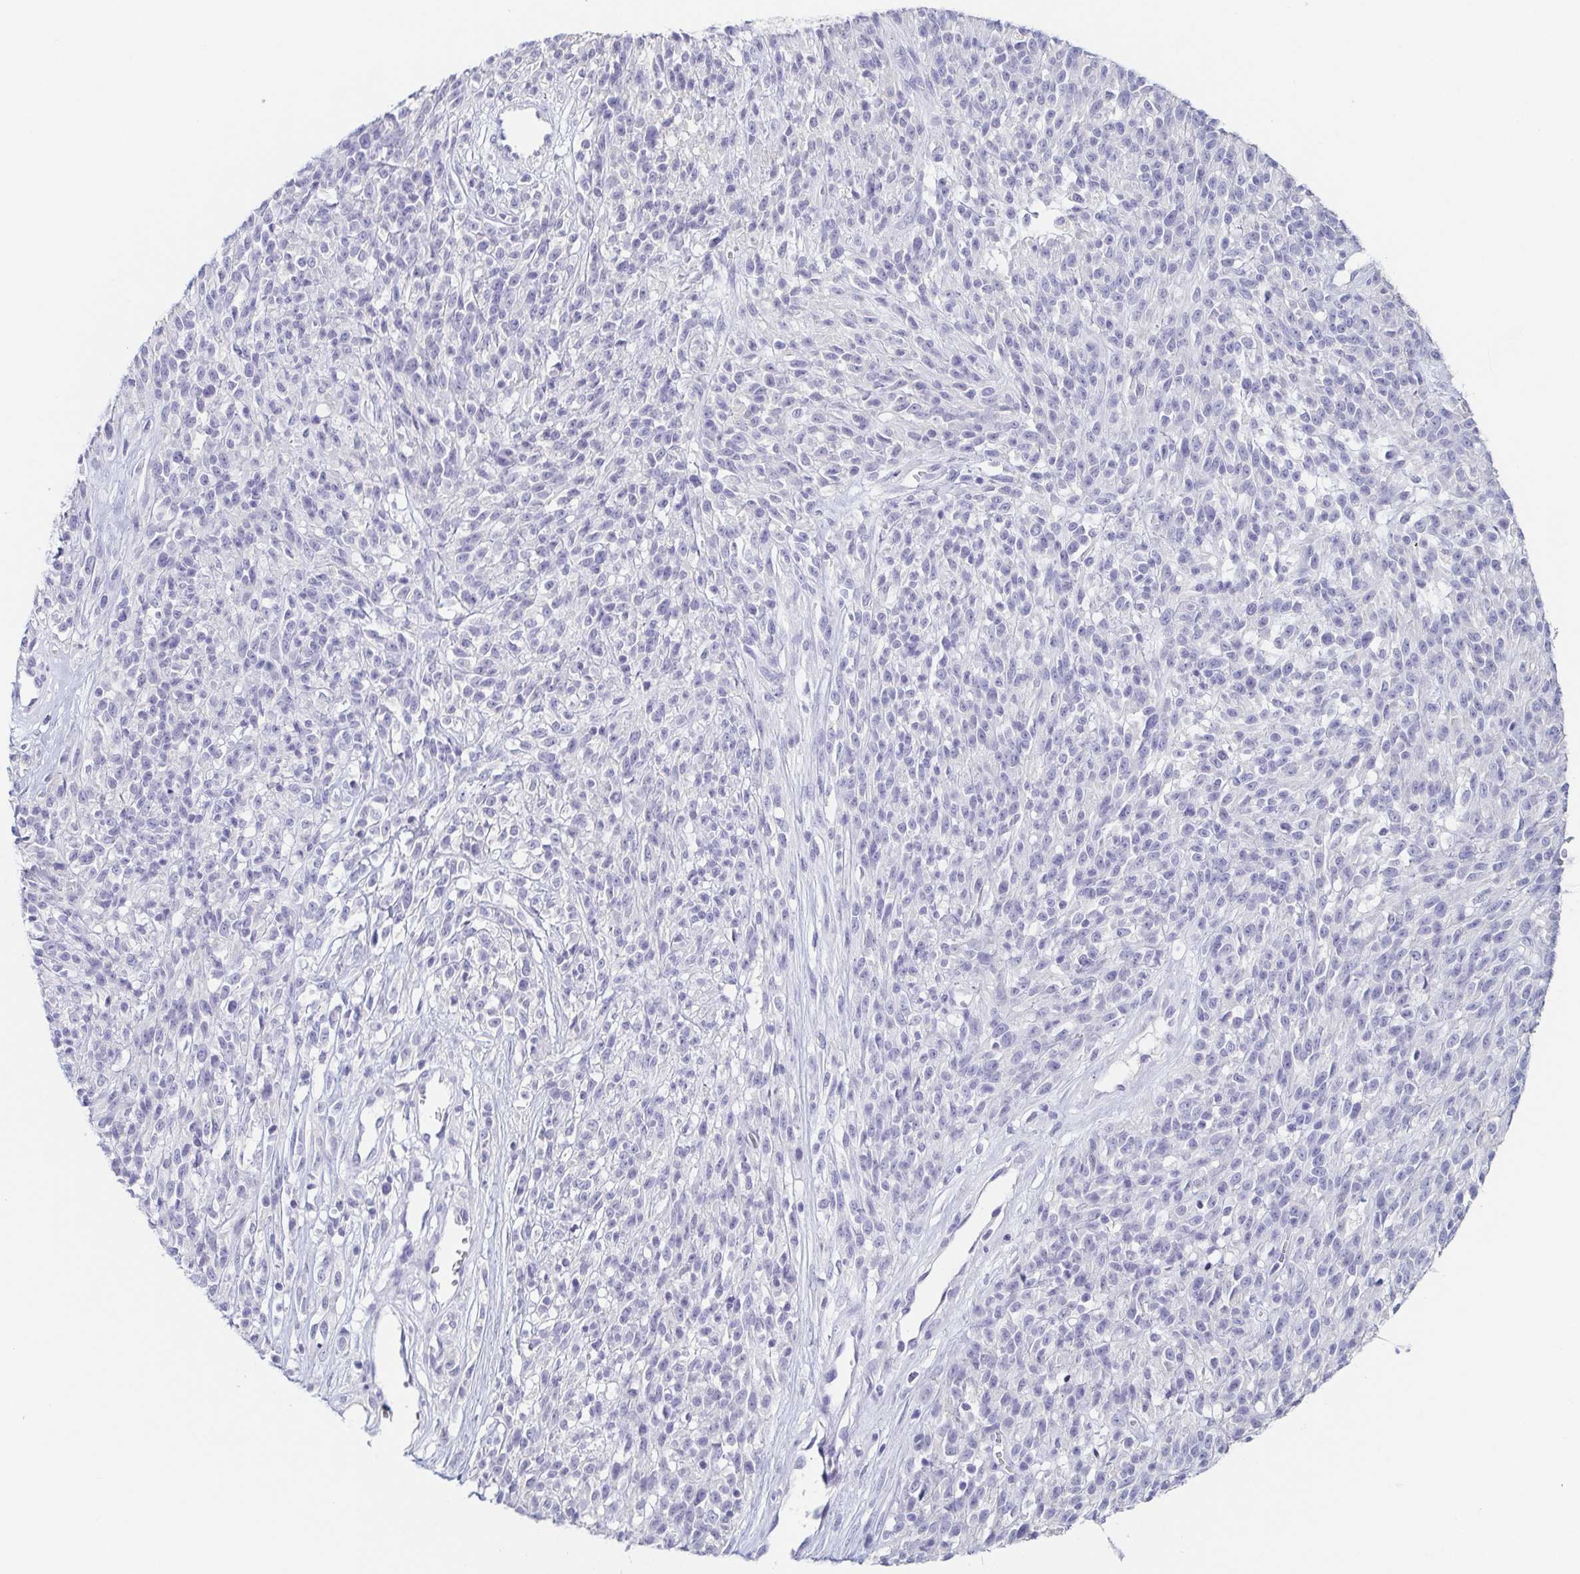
{"staining": {"intensity": "negative", "quantity": "none", "location": "none"}, "tissue": "melanoma", "cell_type": "Tumor cells", "image_type": "cancer", "snomed": [{"axis": "morphology", "description": "Malignant melanoma, NOS"}, {"axis": "topography", "description": "Skin"}, {"axis": "topography", "description": "Skin of trunk"}], "caption": "This is an immunohistochemistry (IHC) image of human malignant melanoma. There is no staining in tumor cells.", "gene": "ITLN1", "patient": {"sex": "male", "age": 74}}